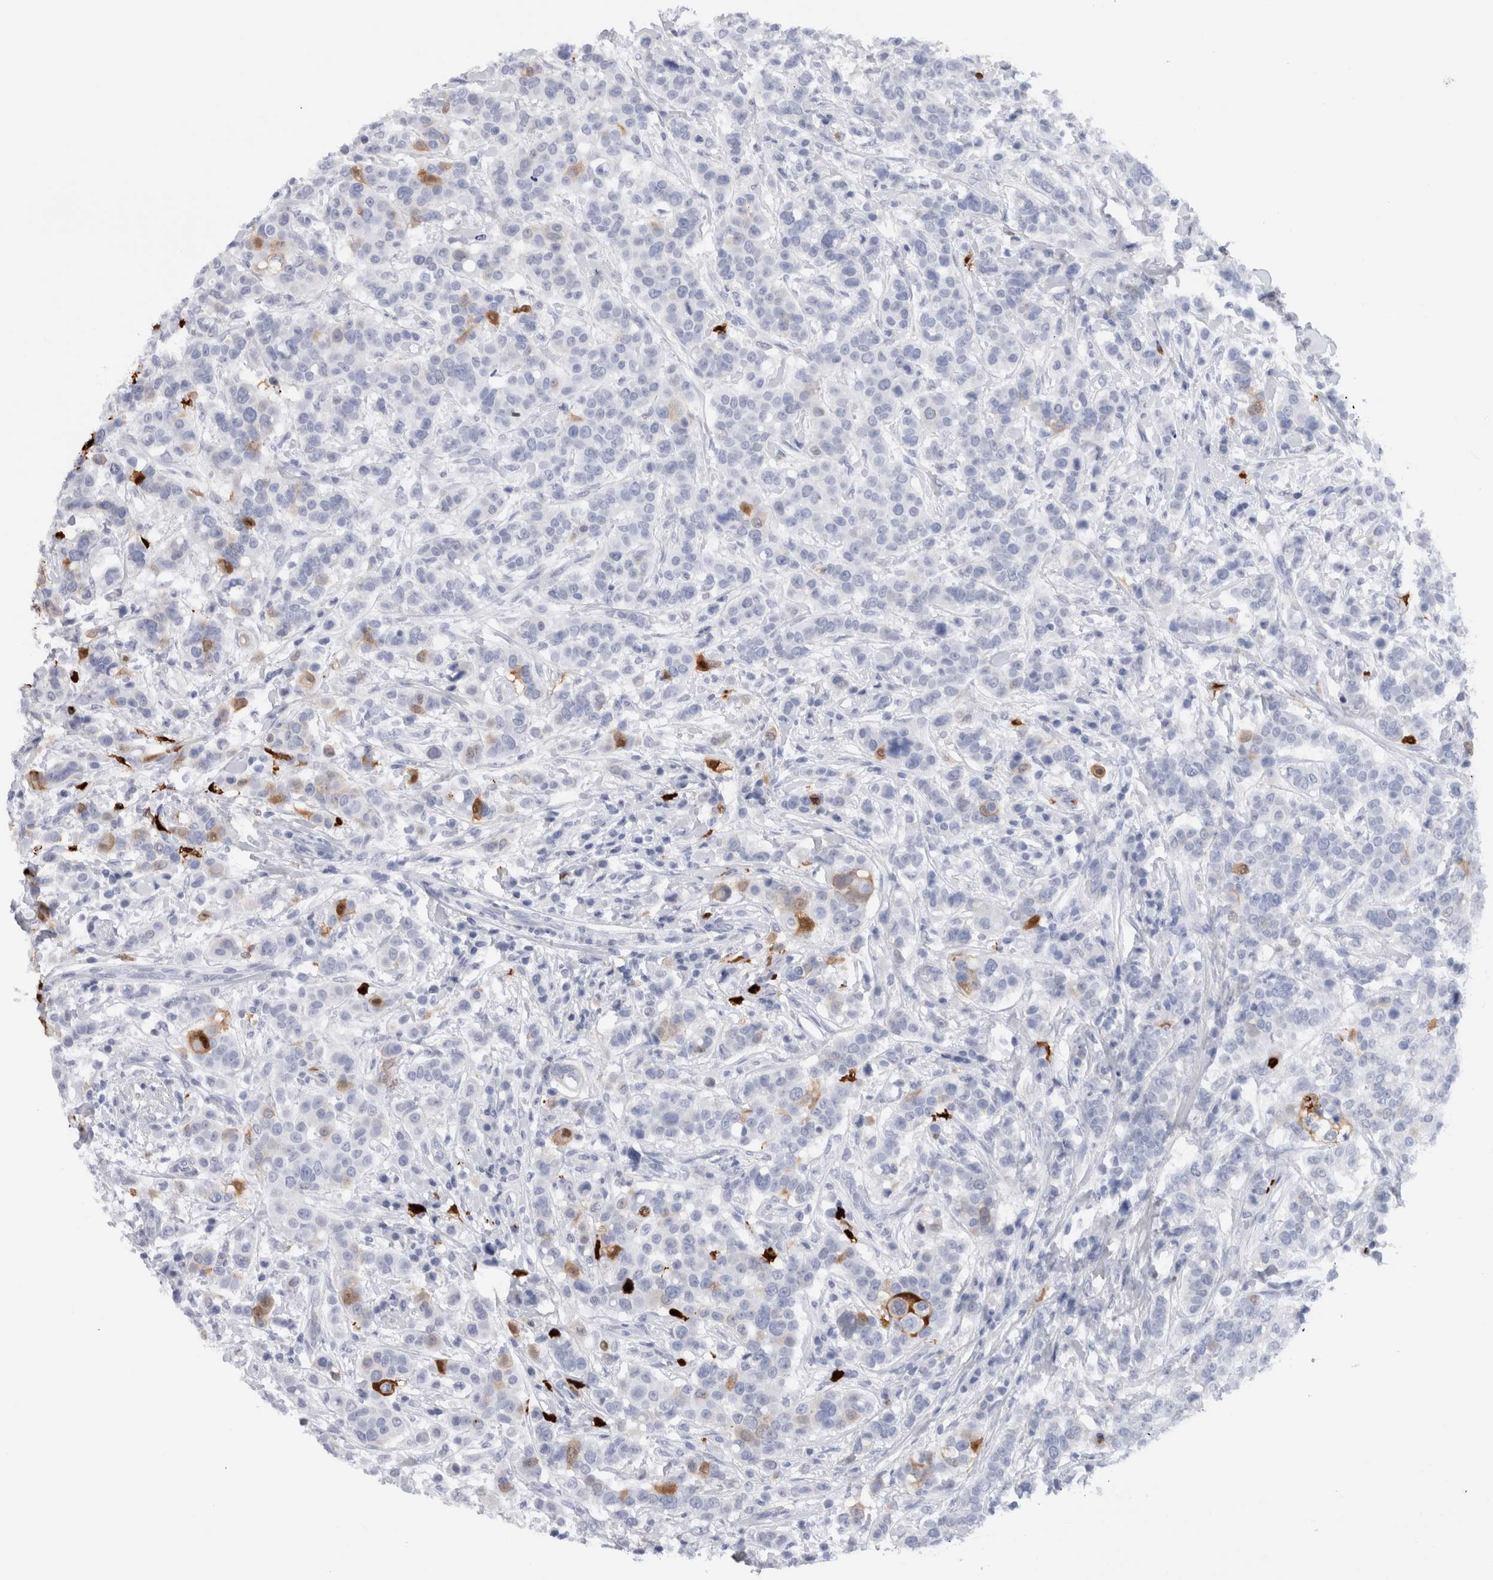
{"staining": {"intensity": "negative", "quantity": "none", "location": "none"}, "tissue": "breast cancer", "cell_type": "Tumor cells", "image_type": "cancer", "snomed": [{"axis": "morphology", "description": "Duct carcinoma"}, {"axis": "topography", "description": "Breast"}], "caption": "Image shows no protein expression in tumor cells of intraductal carcinoma (breast) tissue.", "gene": "S100A8", "patient": {"sex": "female", "age": 27}}